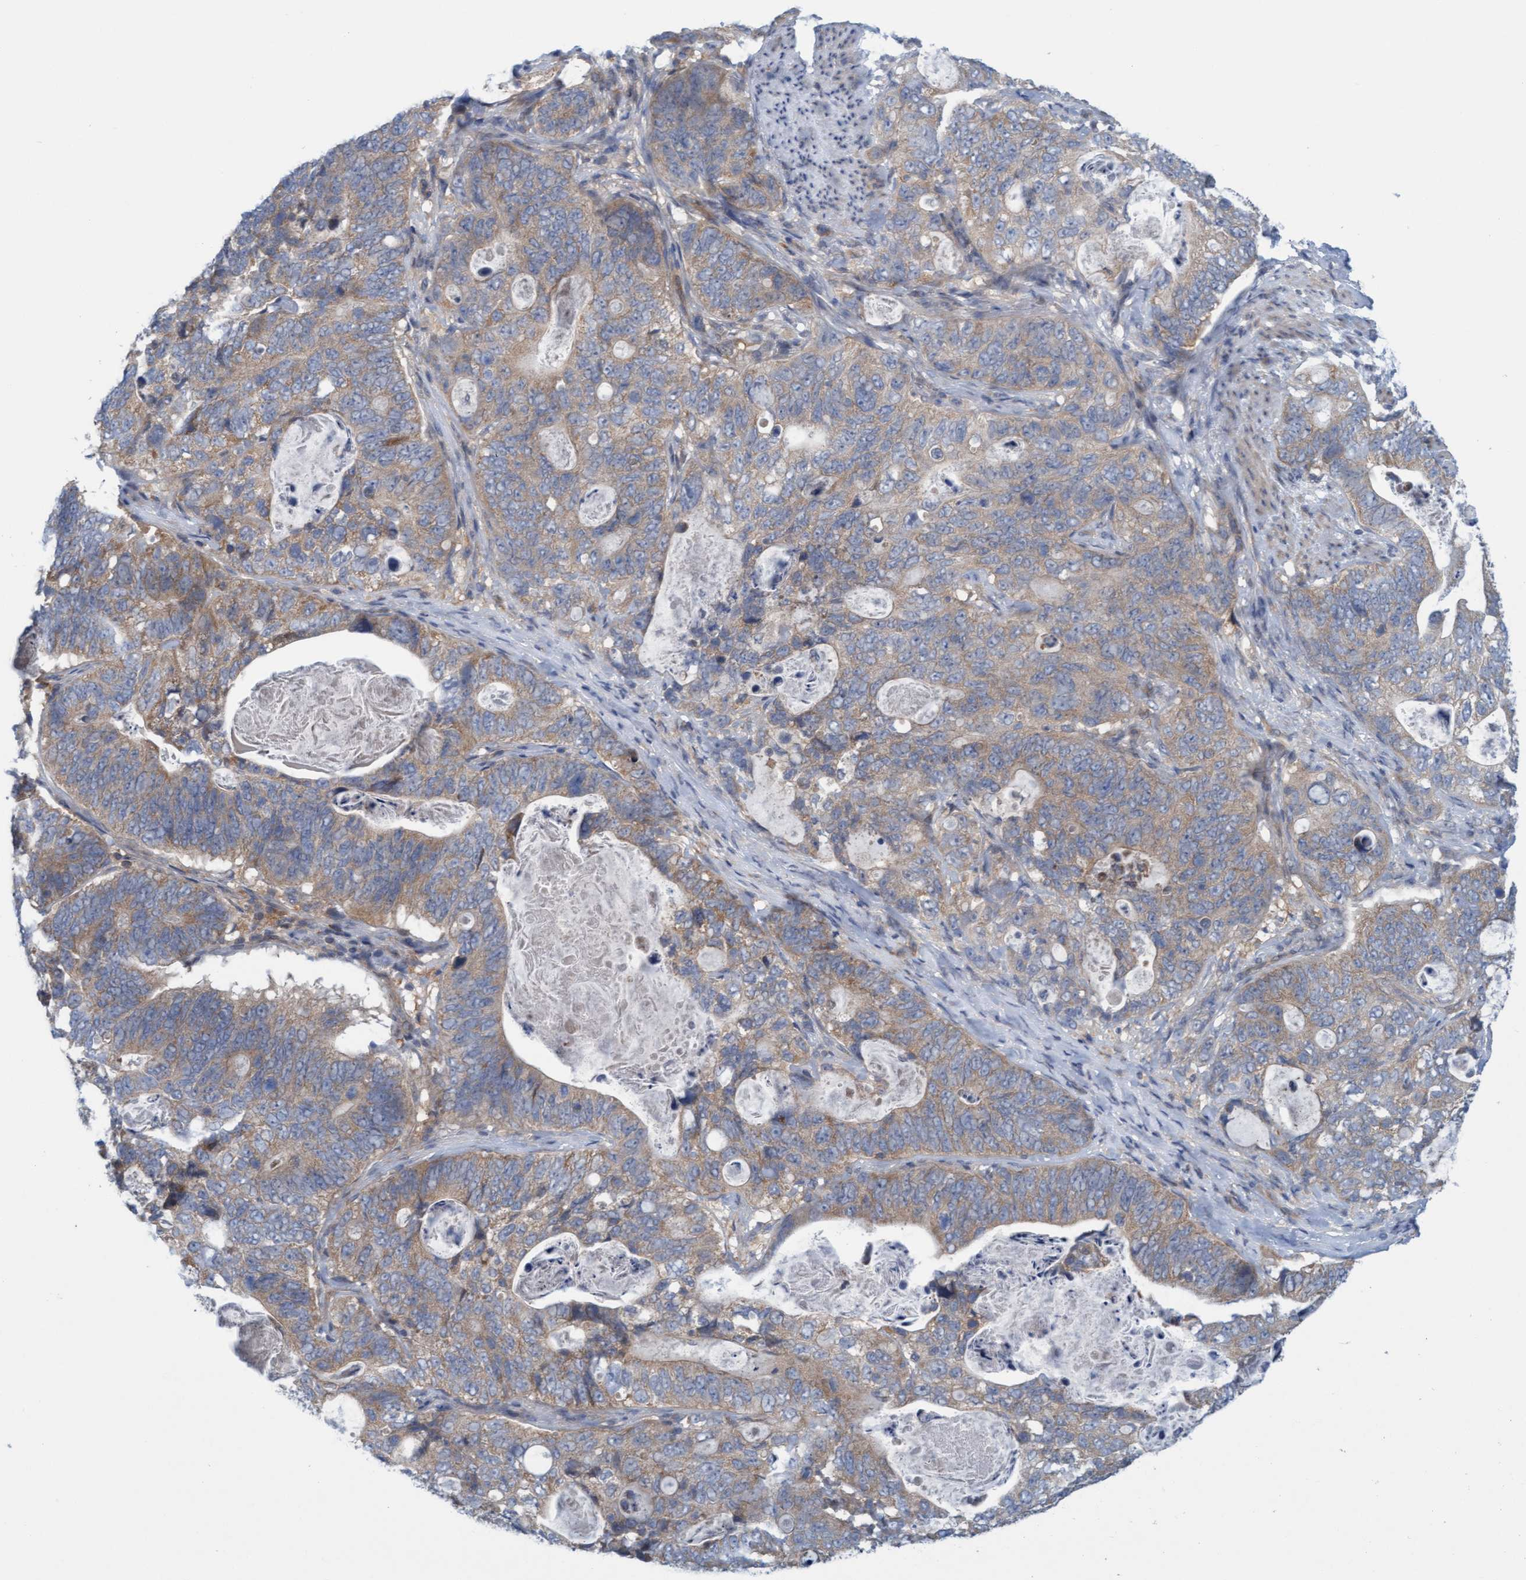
{"staining": {"intensity": "moderate", "quantity": ">75%", "location": "cytoplasmic/membranous"}, "tissue": "stomach cancer", "cell_type": "Tumor cells", "image_type": "cancer", "snomed": [{"axis": "morphology", "description": "Normal tissue, NOS"}, {"axis": "morphology", "description": "Adenocarcinoma, NOS"}, {"axis": "topography", "description": "Stomach"}], "caption": "Brown immunohistochemical staining in human stomach cancer (adenocarcinoma) reveals moderate cytoplasmic/membranous staining in about >75% of tumor cells. Nuclei are stained in blue.", "gene": "KLHL25", "patient": {"sex": "female", "age": 89}}